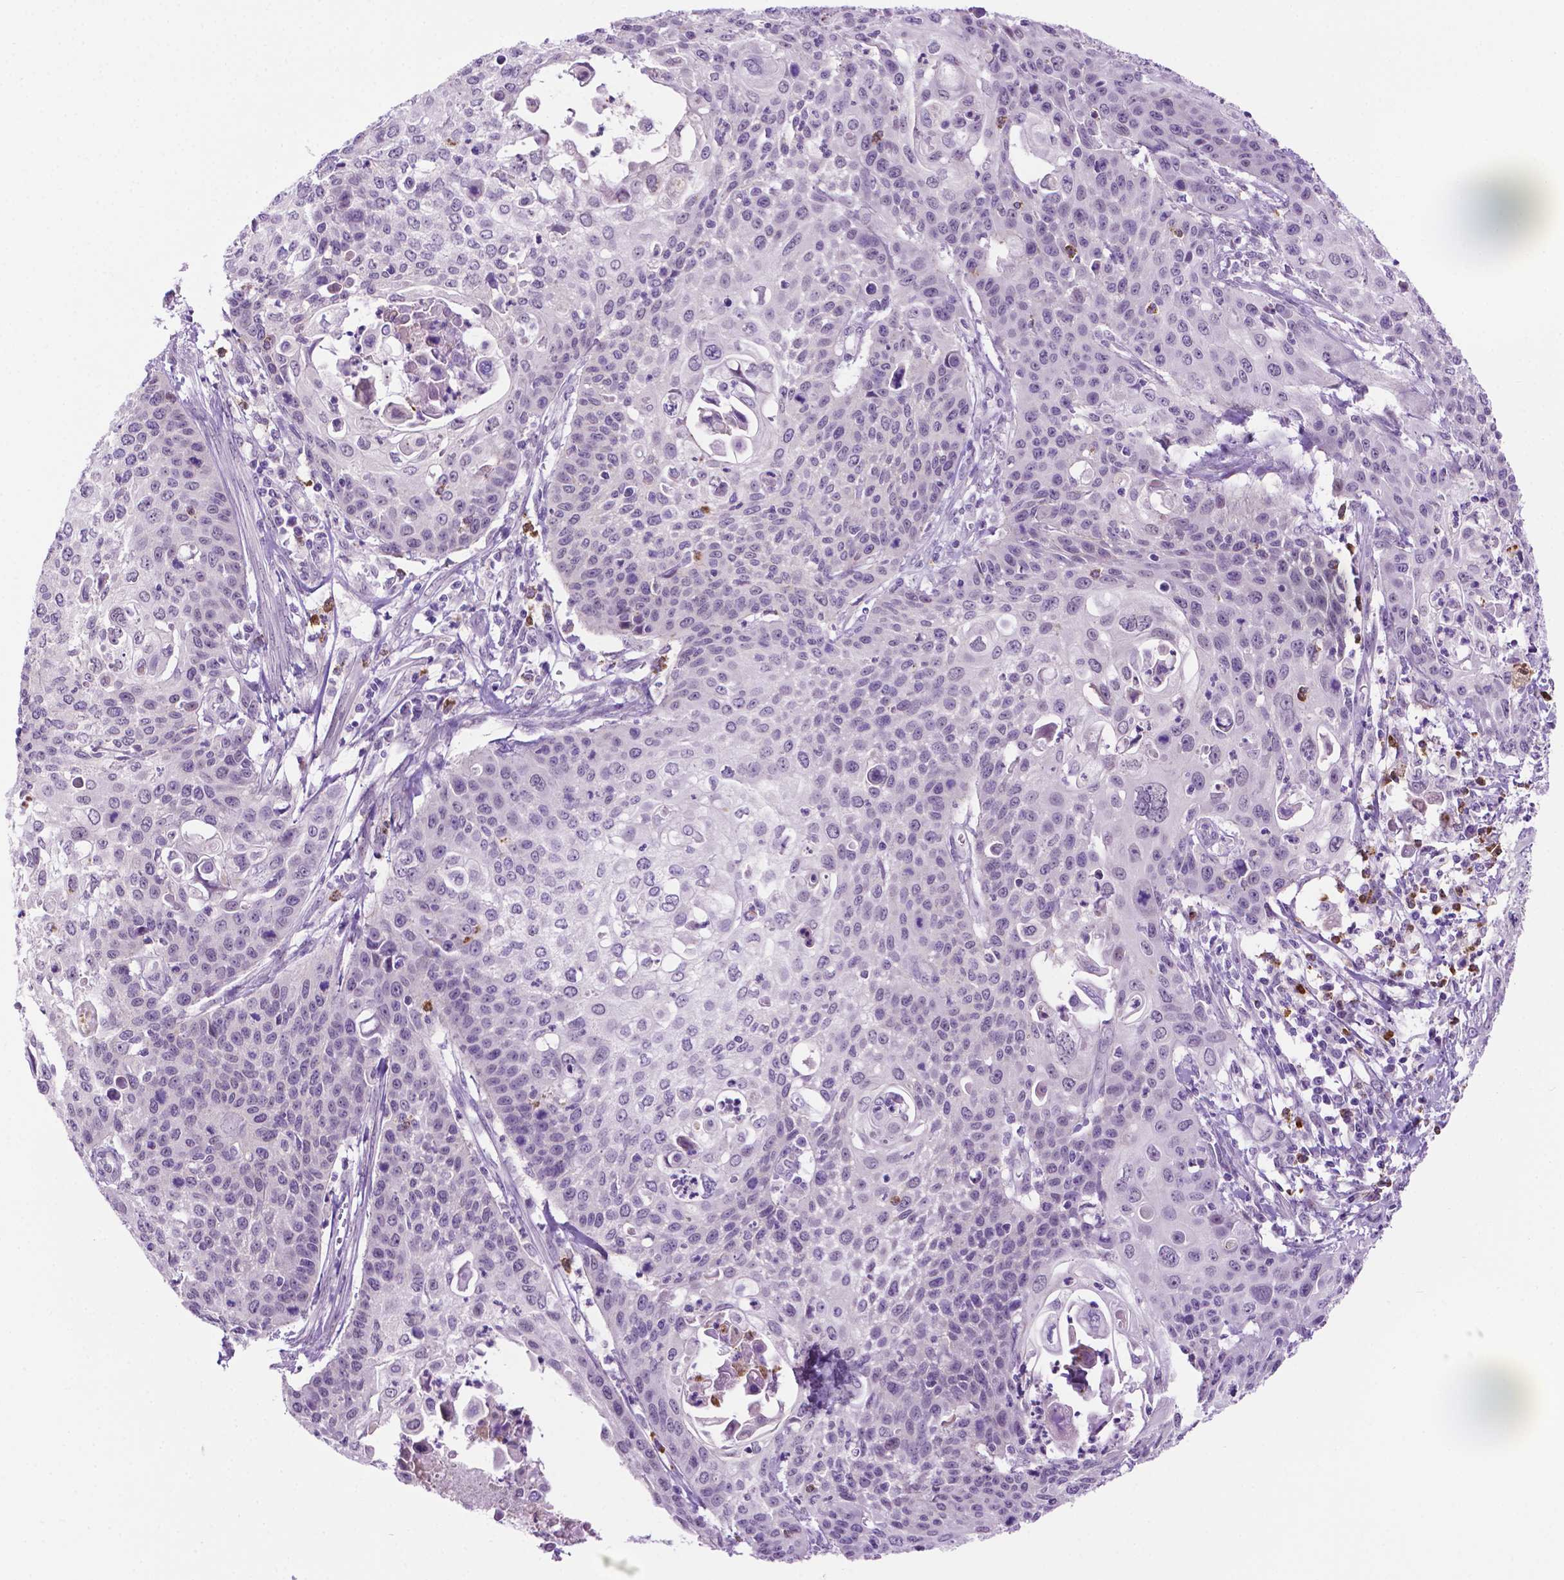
{"staining": {"intensity": "negative", "quantity": "none", "location": "none"}, "tissue": "cervical cancer", "cell_type": "Tumor cells", "image_type": "cancer", "snomed": [{"axis": "morphology", "description": "Squamous cell carcinoma, NOS"}, {"axis": "topography", "description": "Cervix"}], "caption": "IHC histopathology image of neoplastic tissue: cervical cancer (squamous cell carcinoma) stained with DAB (3,3'-diaminobenzidine) exhibits no significant protein expression in tumor cells.", "gene": "MMP27", "patient": {"sex": "female", "age": 65}}